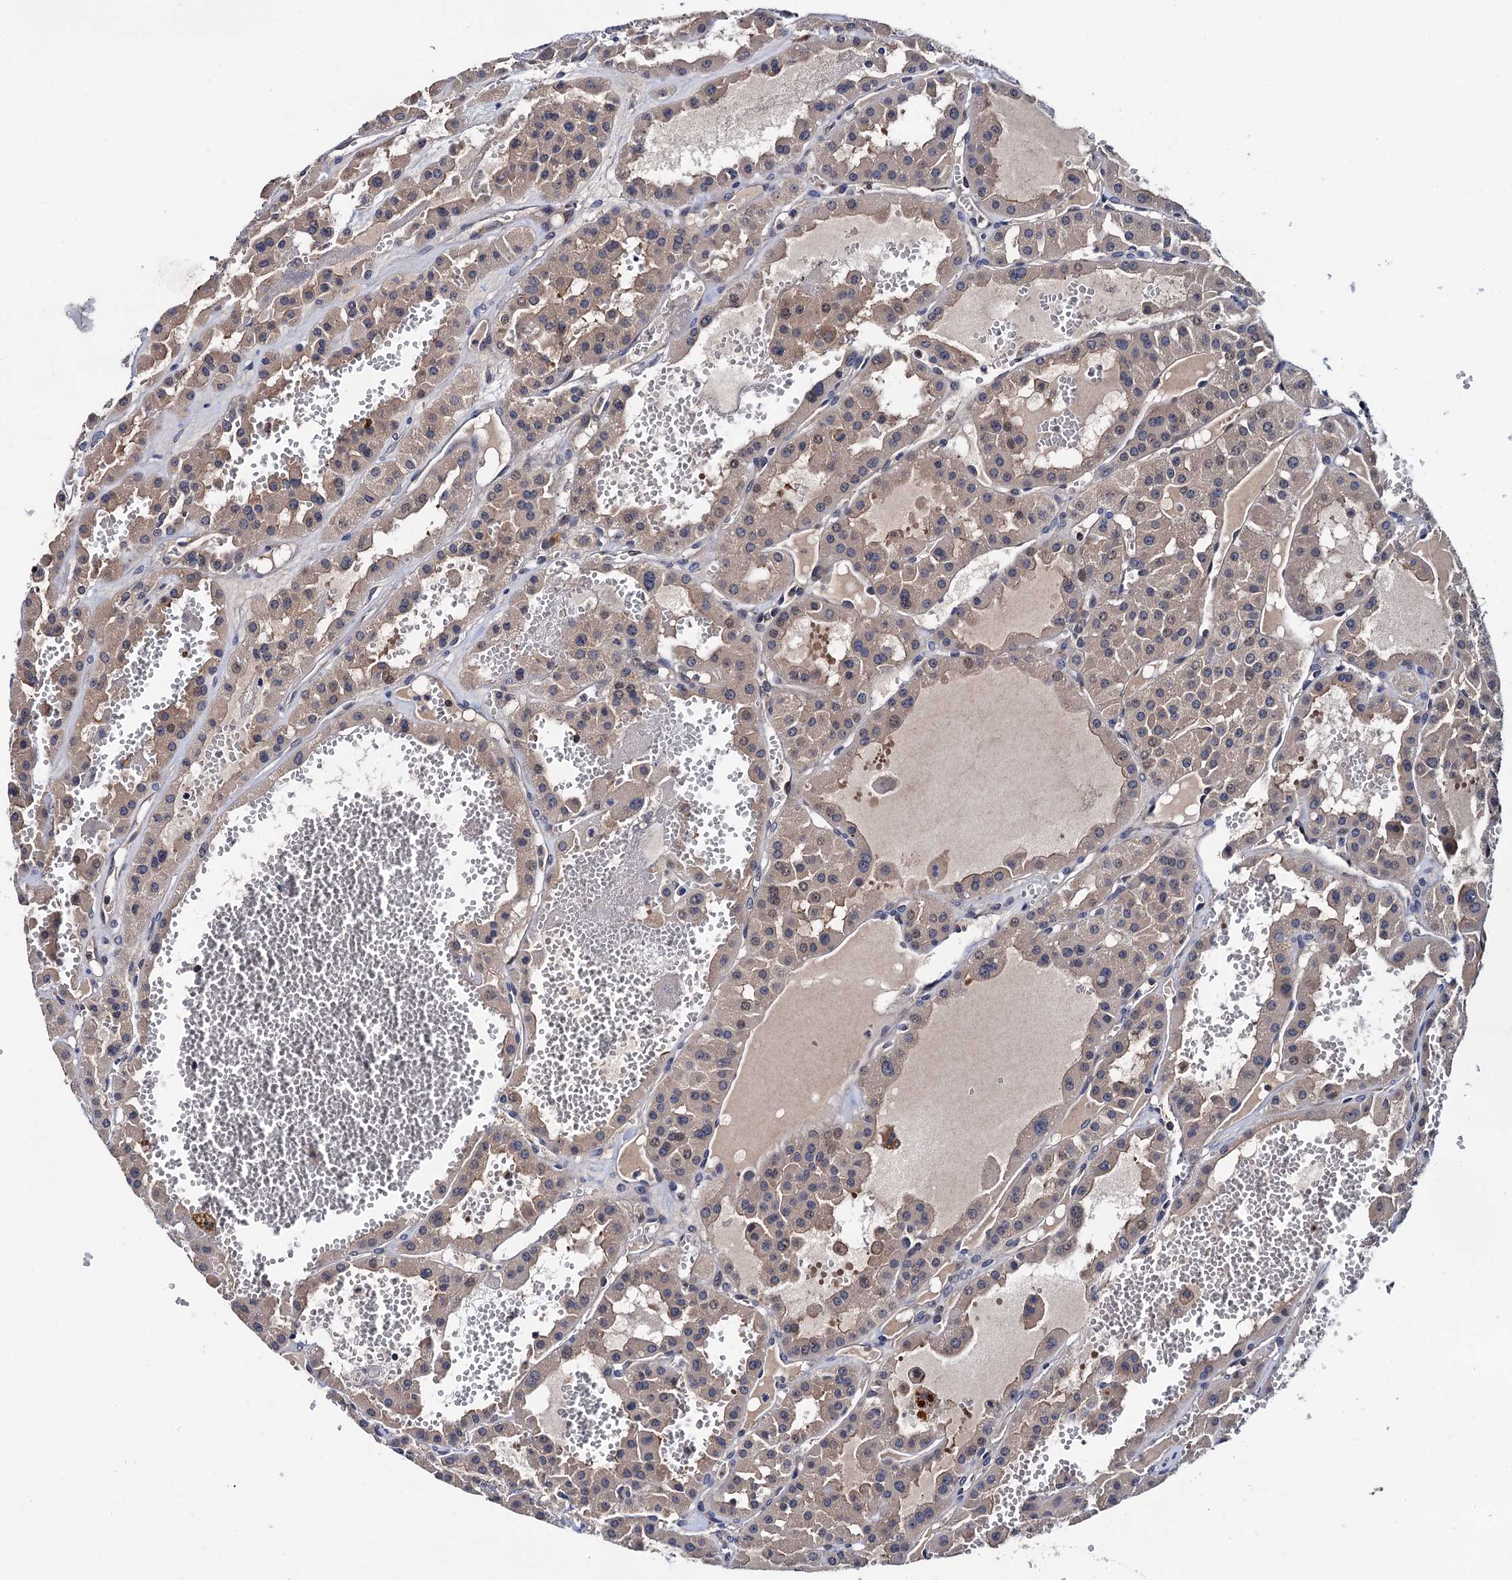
{"staining": {"intensity": "weak", "quantity": "25%-75%", "location": "cytoplasmic/membranous"}, "tissue": "renal cancer", "cell_type": "Tumor cells", "image_type": "cancer", "snomed": [{"axis": "morphology", "description": "Carcinoma, NOS"}, {"axis": "topography", "description": "Kidney"}], "caption": "Weak cytoplasmic/membranous positivity is present in approximately 25%-75% of tumor cells in renal carcinoma. (Stains: DAB (3,3'-diaminobenzidine) in brown, nuclei in blue, Microscopy: brightfield microscopy at high magnification).", "gene": "TRMT112", "patient": {"sex": "female", "age": 75}}